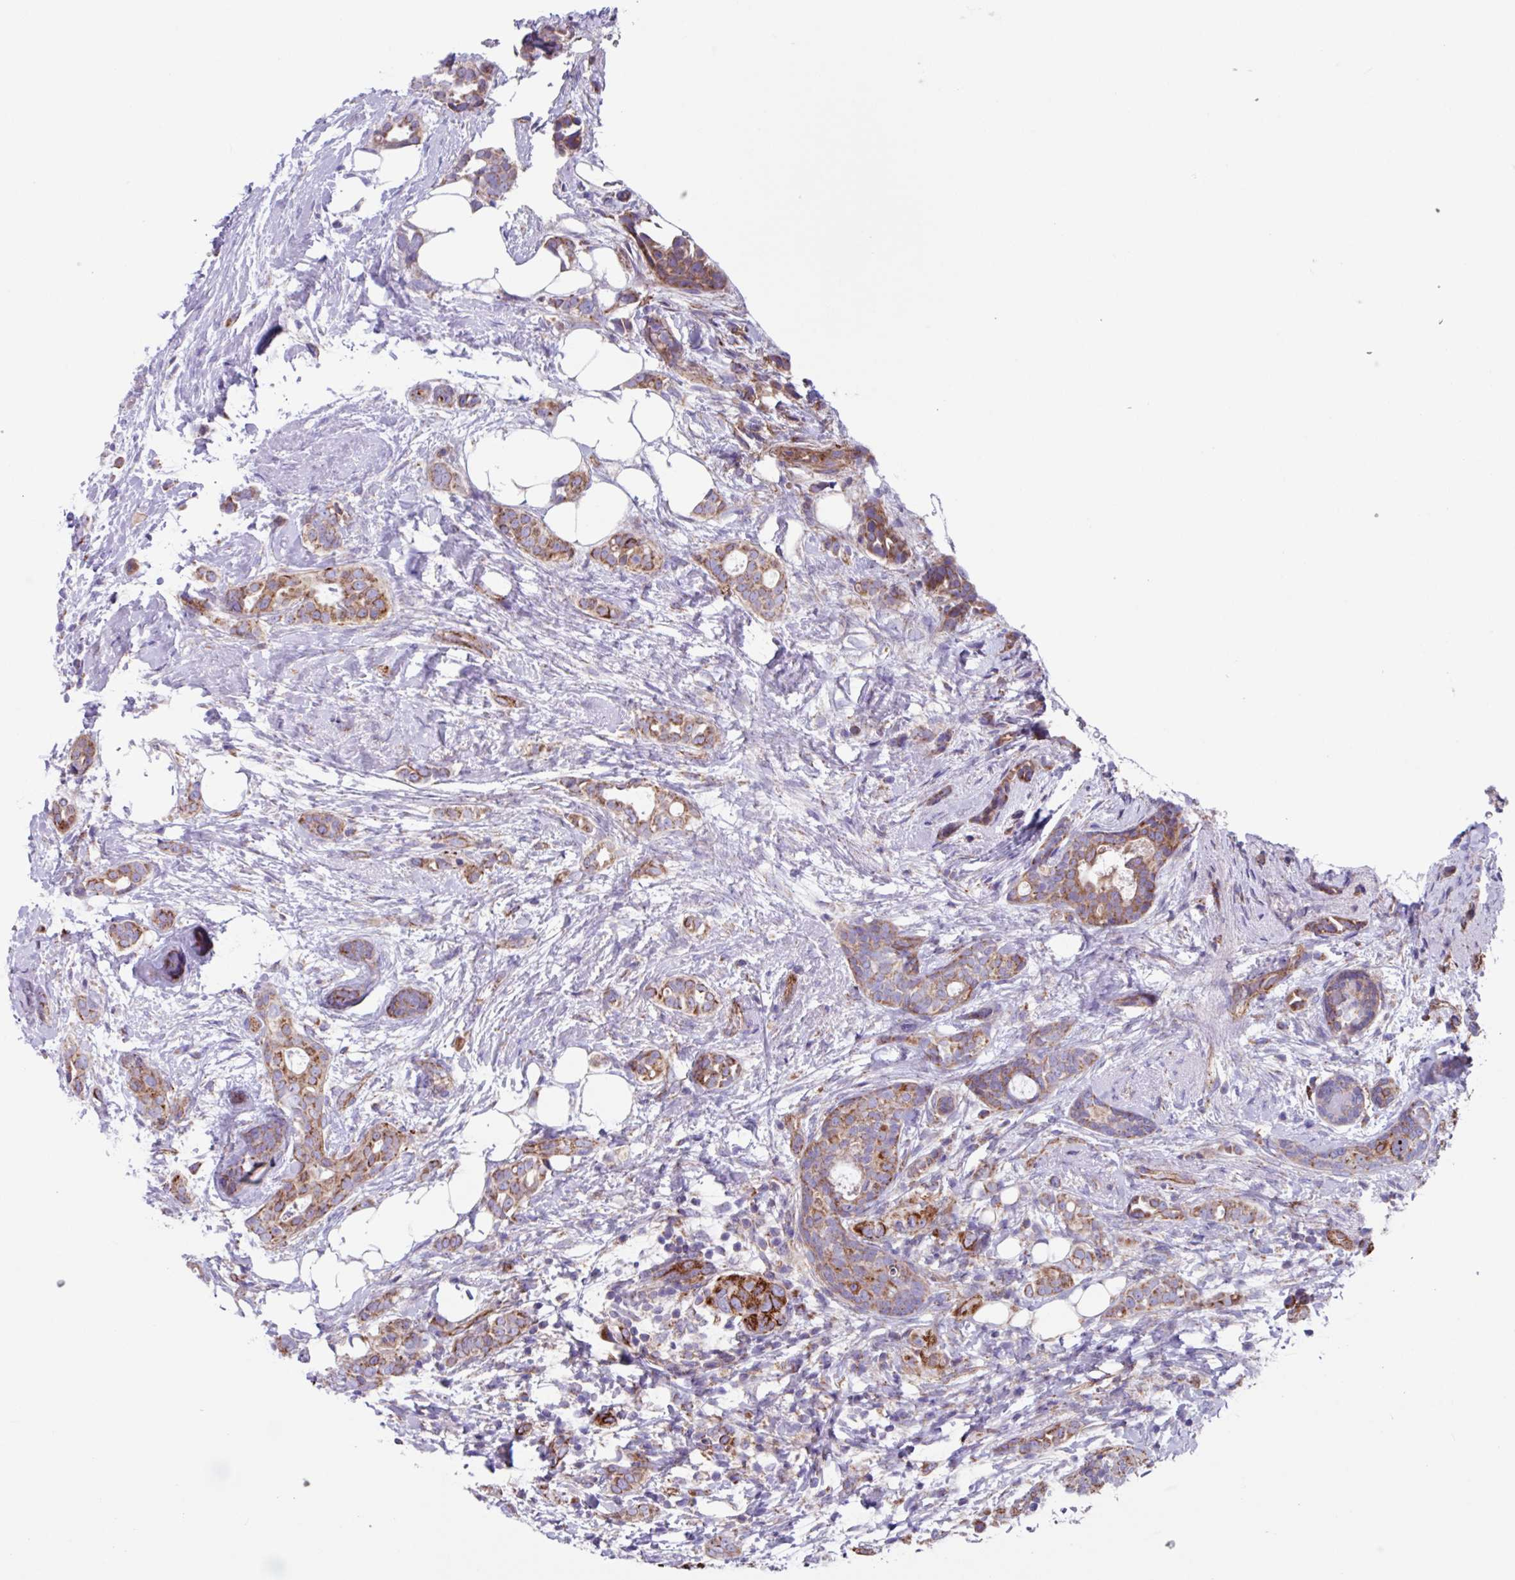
{"staining": {"intensity": "strong", "quantity": ">75%", "location": "cytoplasmic/membranous"}, "tissue": "breast cancer", "cell_type": "Tumor cells", "image_type": "cancer", "snomed": [{"axis": "morphology", "description": "Lobular carcinoma"}, {"axis": "topography", "description": "Breast"}], "caption": "Immunohistochemistry (DAB (3,3'-diaminobenzidine)) staining of human breast cancer shows strong cytoplasmic/membranous protein positivity in approximately >75% of tumor cells. (DAB (3,3'-diaminobenzidine) IHC, brown staining for protein, blue staining for nuclei).", "gene": "OTULIN", "patient": {"sex": "female", "age": 51}}